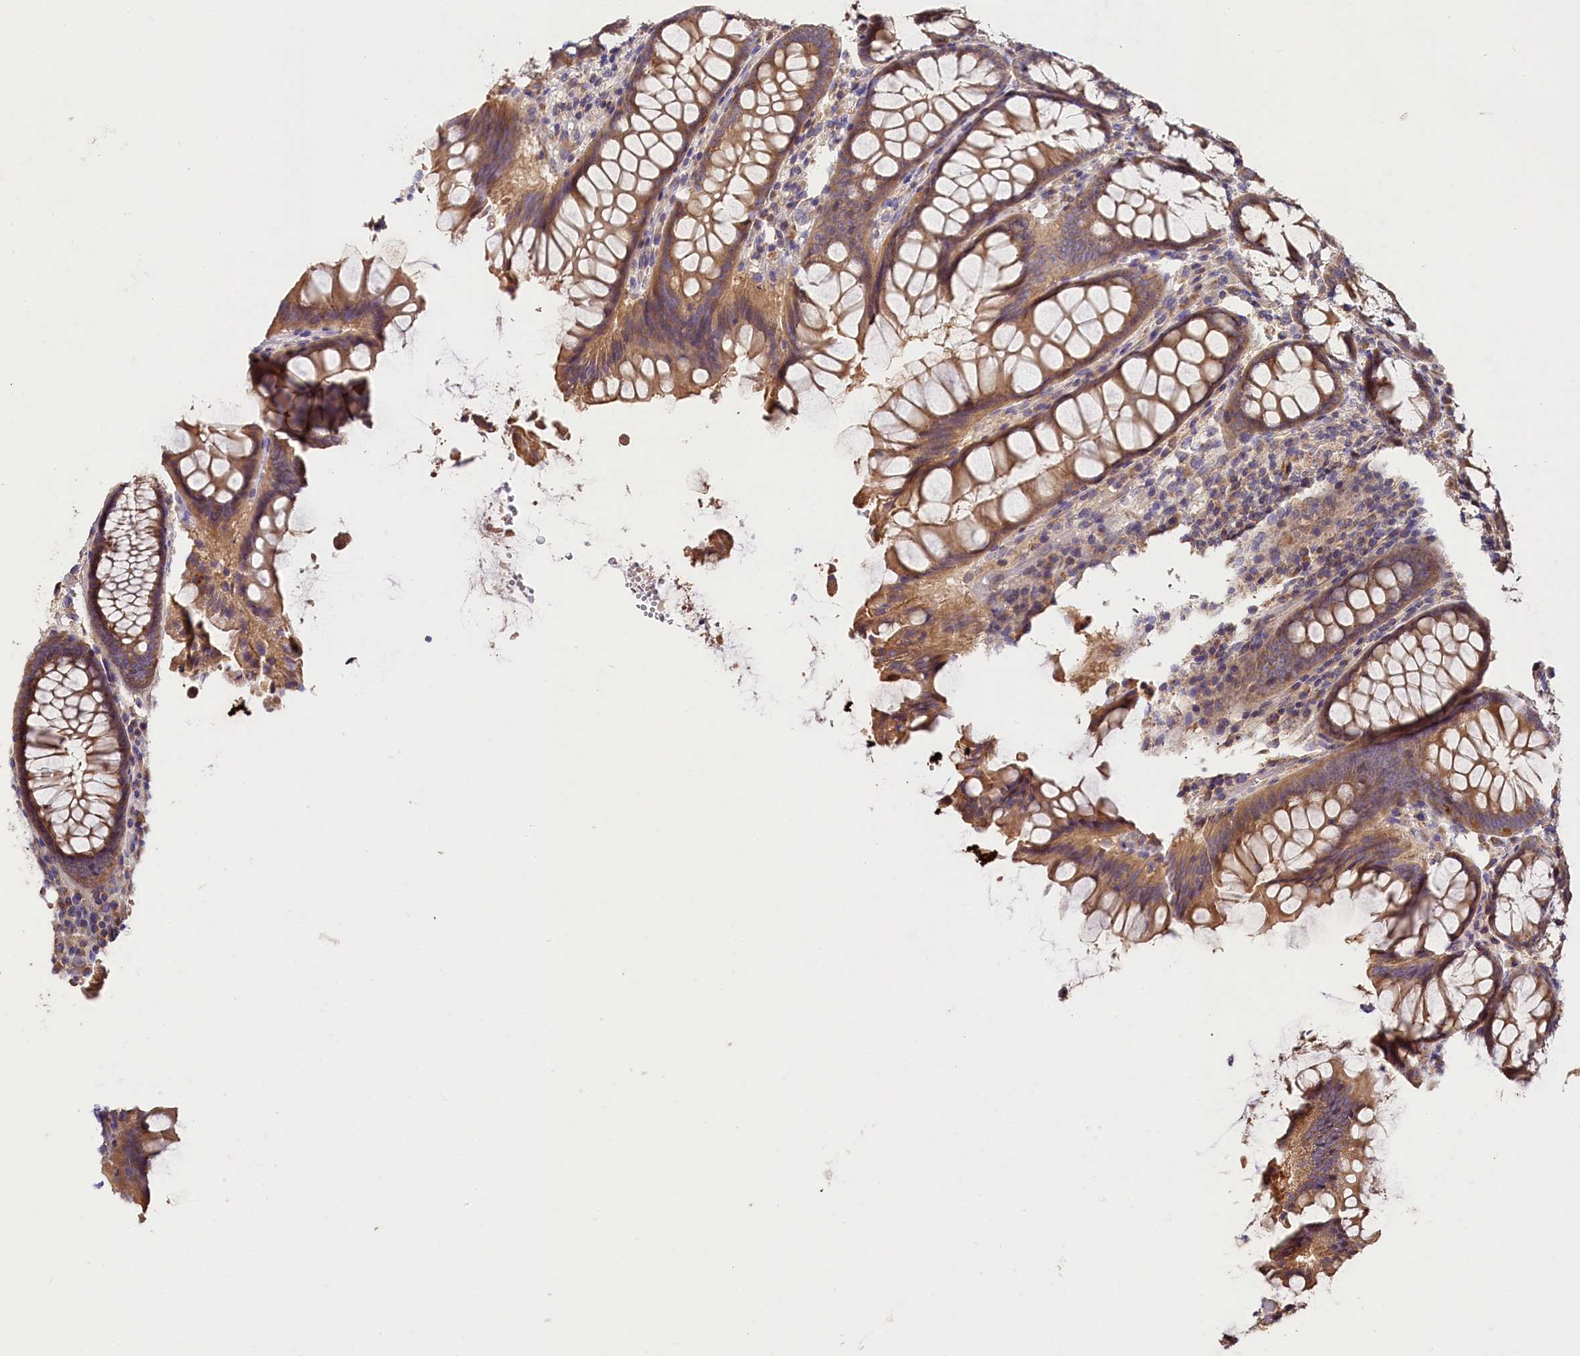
{"staining": {"intensity": "moderate", "quantity": ">75%", "location": "cytoplasmic/membranous"}, "tissue": "colon", "cell_type": "Endothelial cells", "image_type": "normal", "snomed": [{"axis": "morphology", "description": "Normal tissue, NOS"}, {"axis": "topography", "description": "Colon"}], "caption": "A micrograph of colon stained for a protein shows moderate cytoplasmic/membranous brown staining in endothelial cells.", "gene": "KATNB1", "patient": {"sex": "female", "age": 79}}